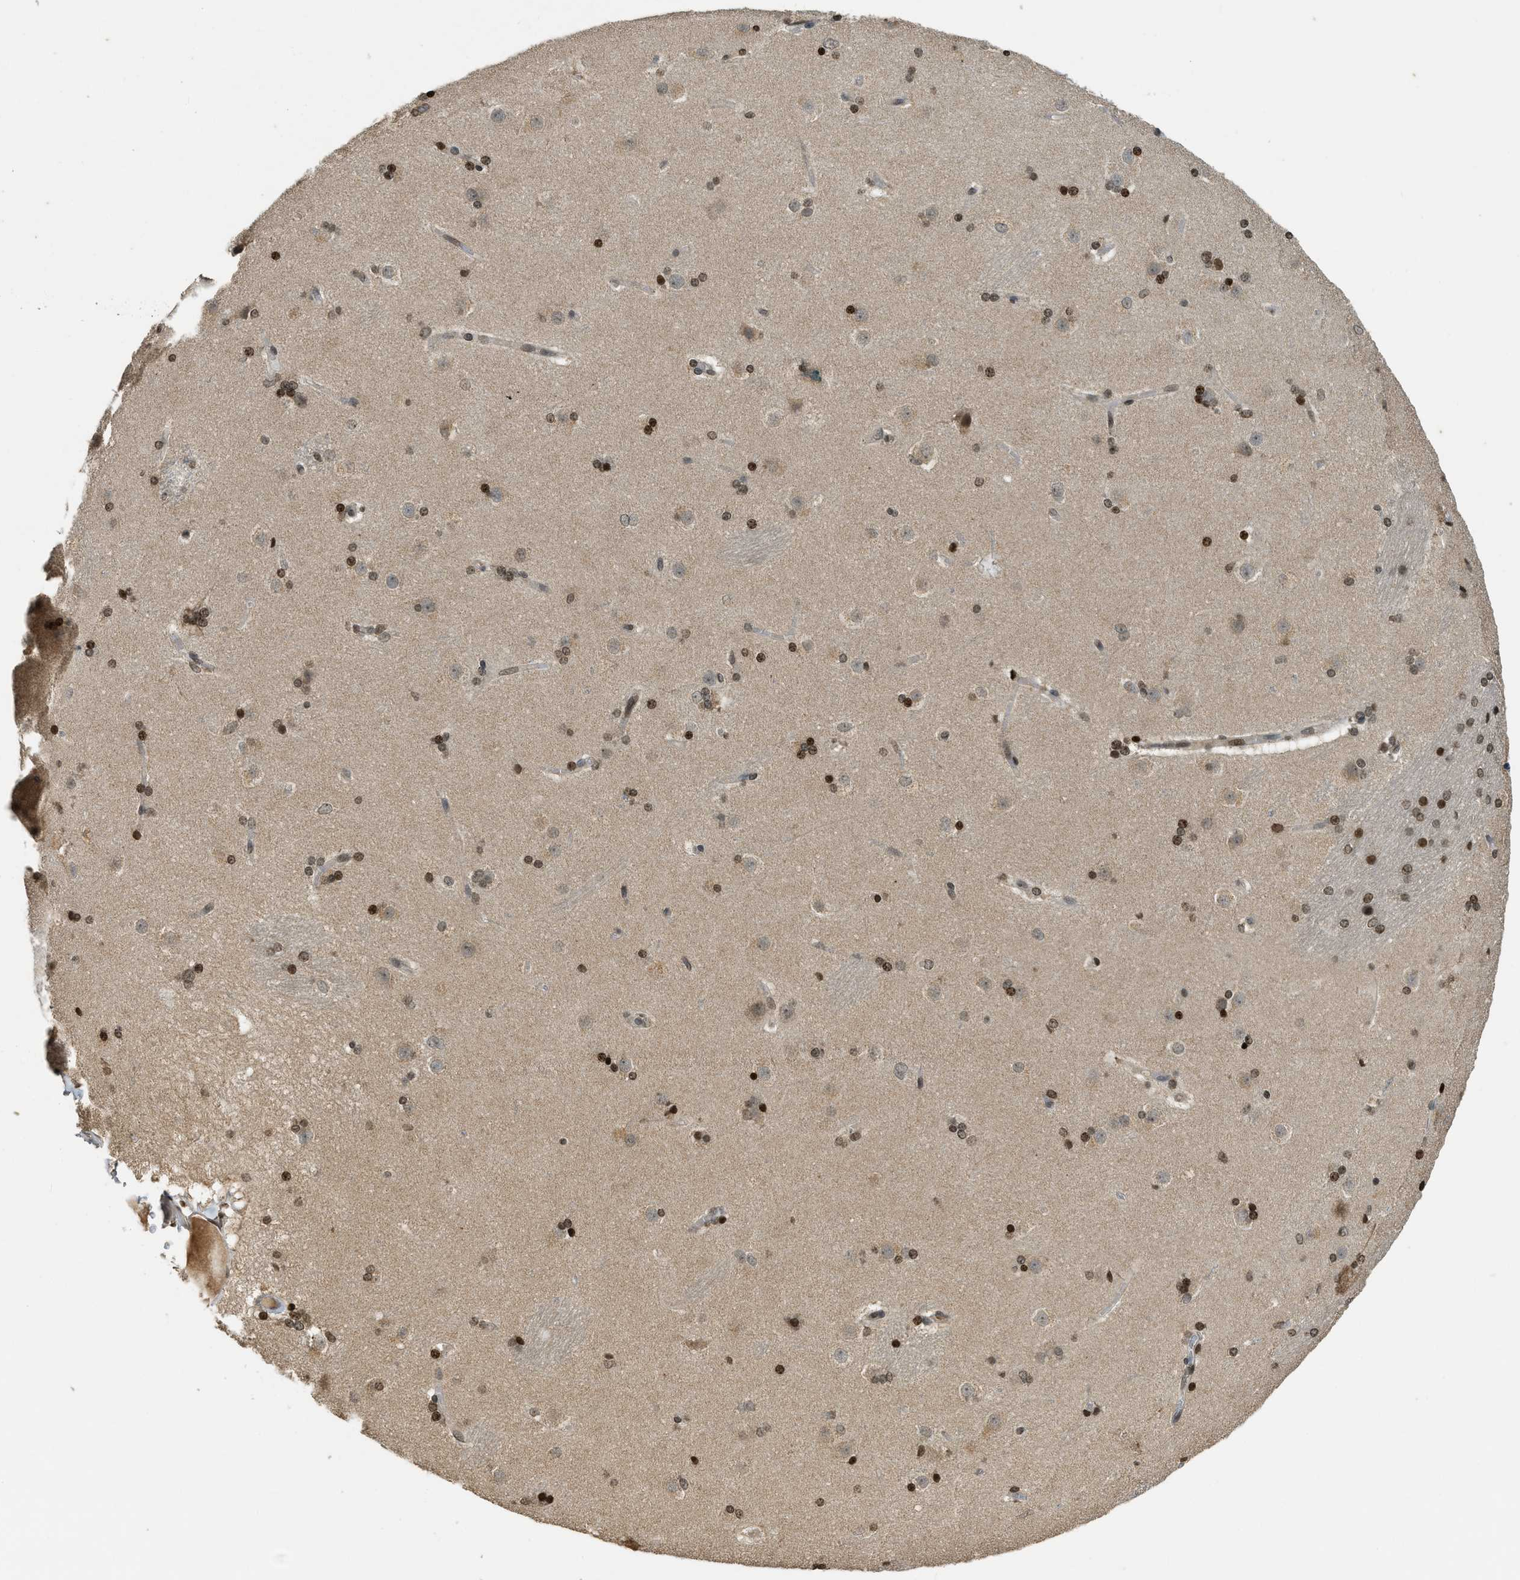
{"staining": {"intensity": "strong", "quantity": ">75%", "location": "nuclear"}, "tissue": "caudate", "cell_type": "Glial cells", "image_type": "normal", "snomed": [{"axis": "morphology", "description": "Normal tissue, NOS"}, {"axis": "topography", "description": "Lateral ventricle wall"}], "caption": "The image demonstrates a brown stain indicating the presence of a protein in the nuclear of glial cells in caudate.", "gene": "SIAH1", "patient": {"sex": "female", "age": 19}}